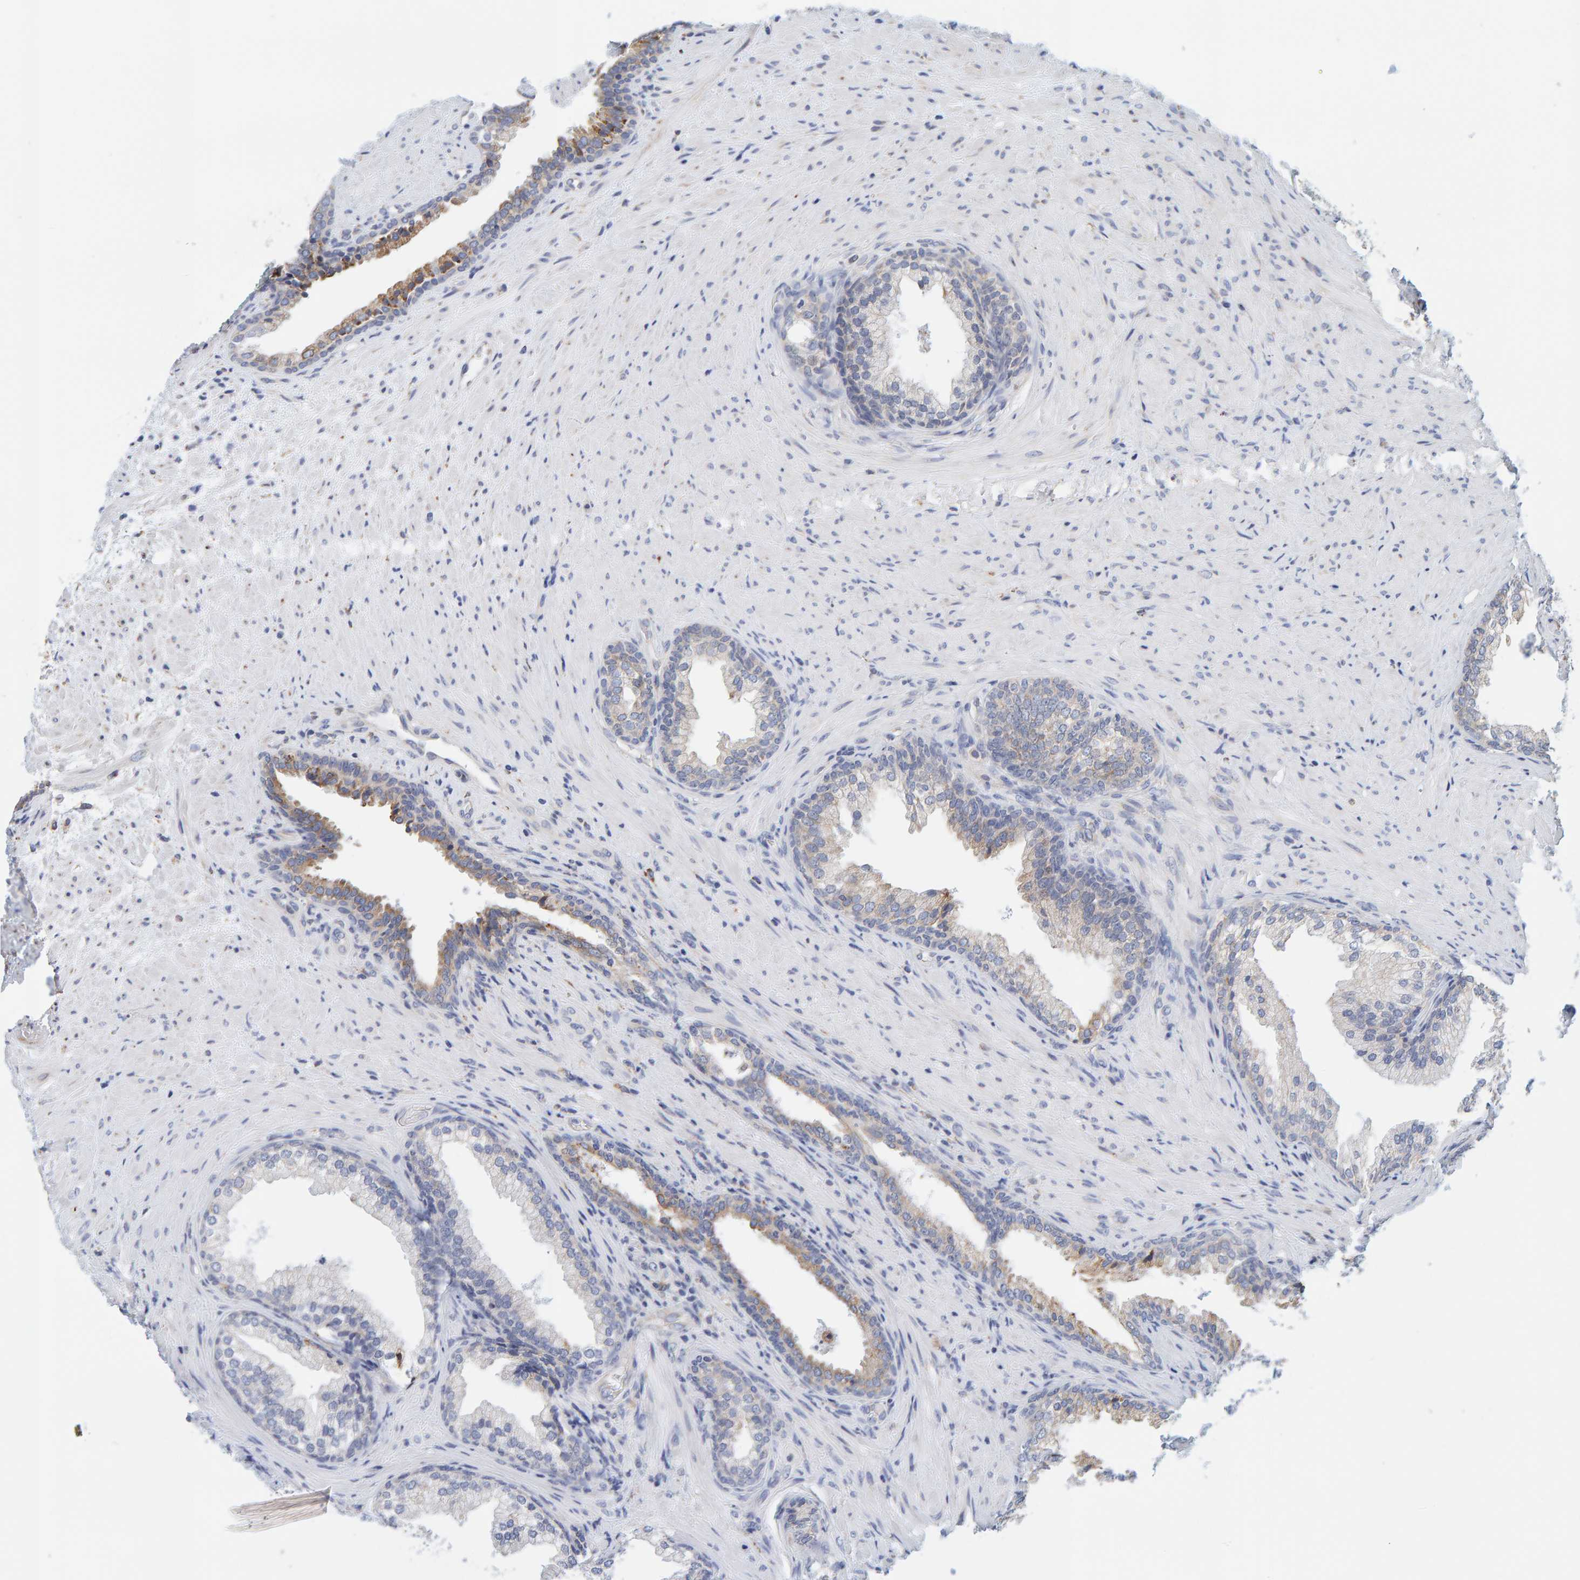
{"staining": {"intensity": "moderate", "quantity": "25%-75%", "location": "cytoplasmic/membranous"}, "tissue": "prostate", "cell_type": "Glandular cells", "image_type": "normal", "snomed": [{"axis": "morphology", "description": "Normal tissue, NOS"}, {"axis": "topography", "description": "Prostate"}], "caption": "DAB (3,3'-diaminobenzidine) immunohistochemical staining of benign prostate shows moderate cytoplasmic/membranous protein staining in approximately 25%-75% of glandular cells.", "gene": "SGPL1", "patient": {"sex": "male", "age": 76}}